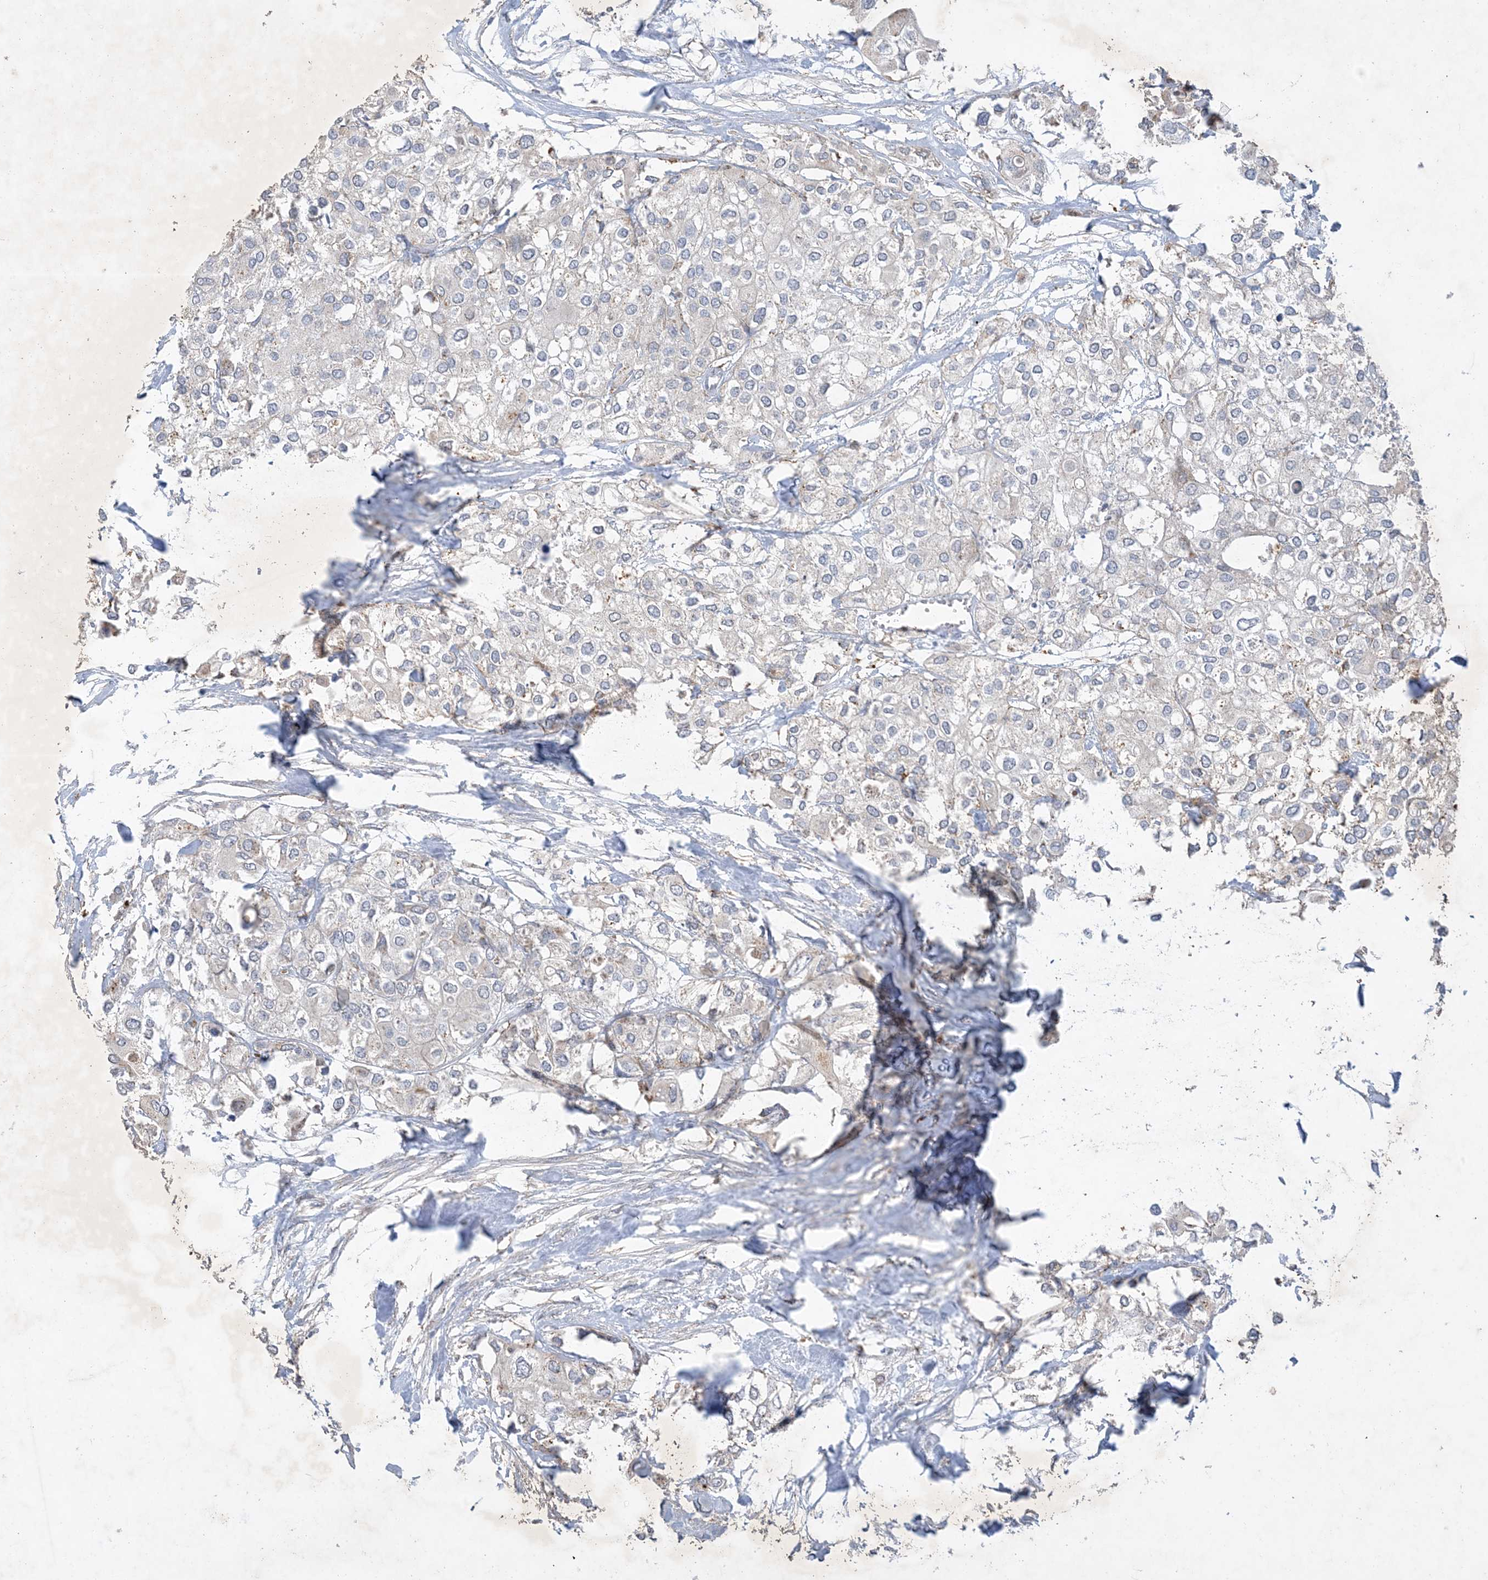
{"staining": {"intensity": "weak", "quantity": "<25%", "location": "cytoplasmic/membranous"}, "tissue": "urothelial cancer", "cell_type": "Tumor cells", "image_type": "cancer", "snomed": [{"axis": "morphology", "description": "Urothelial carcinoma, High grade"}, {"axis": "topography", "description": "Urinary bladder"}], "caption": "High power microscopy histopathology image of an IHC image of high-grade urothelial carcinoma, revealing no significant positivity in tumor cells.", "gene": "MRPS18A", "patient": {"sex": "male", "age": 64}}